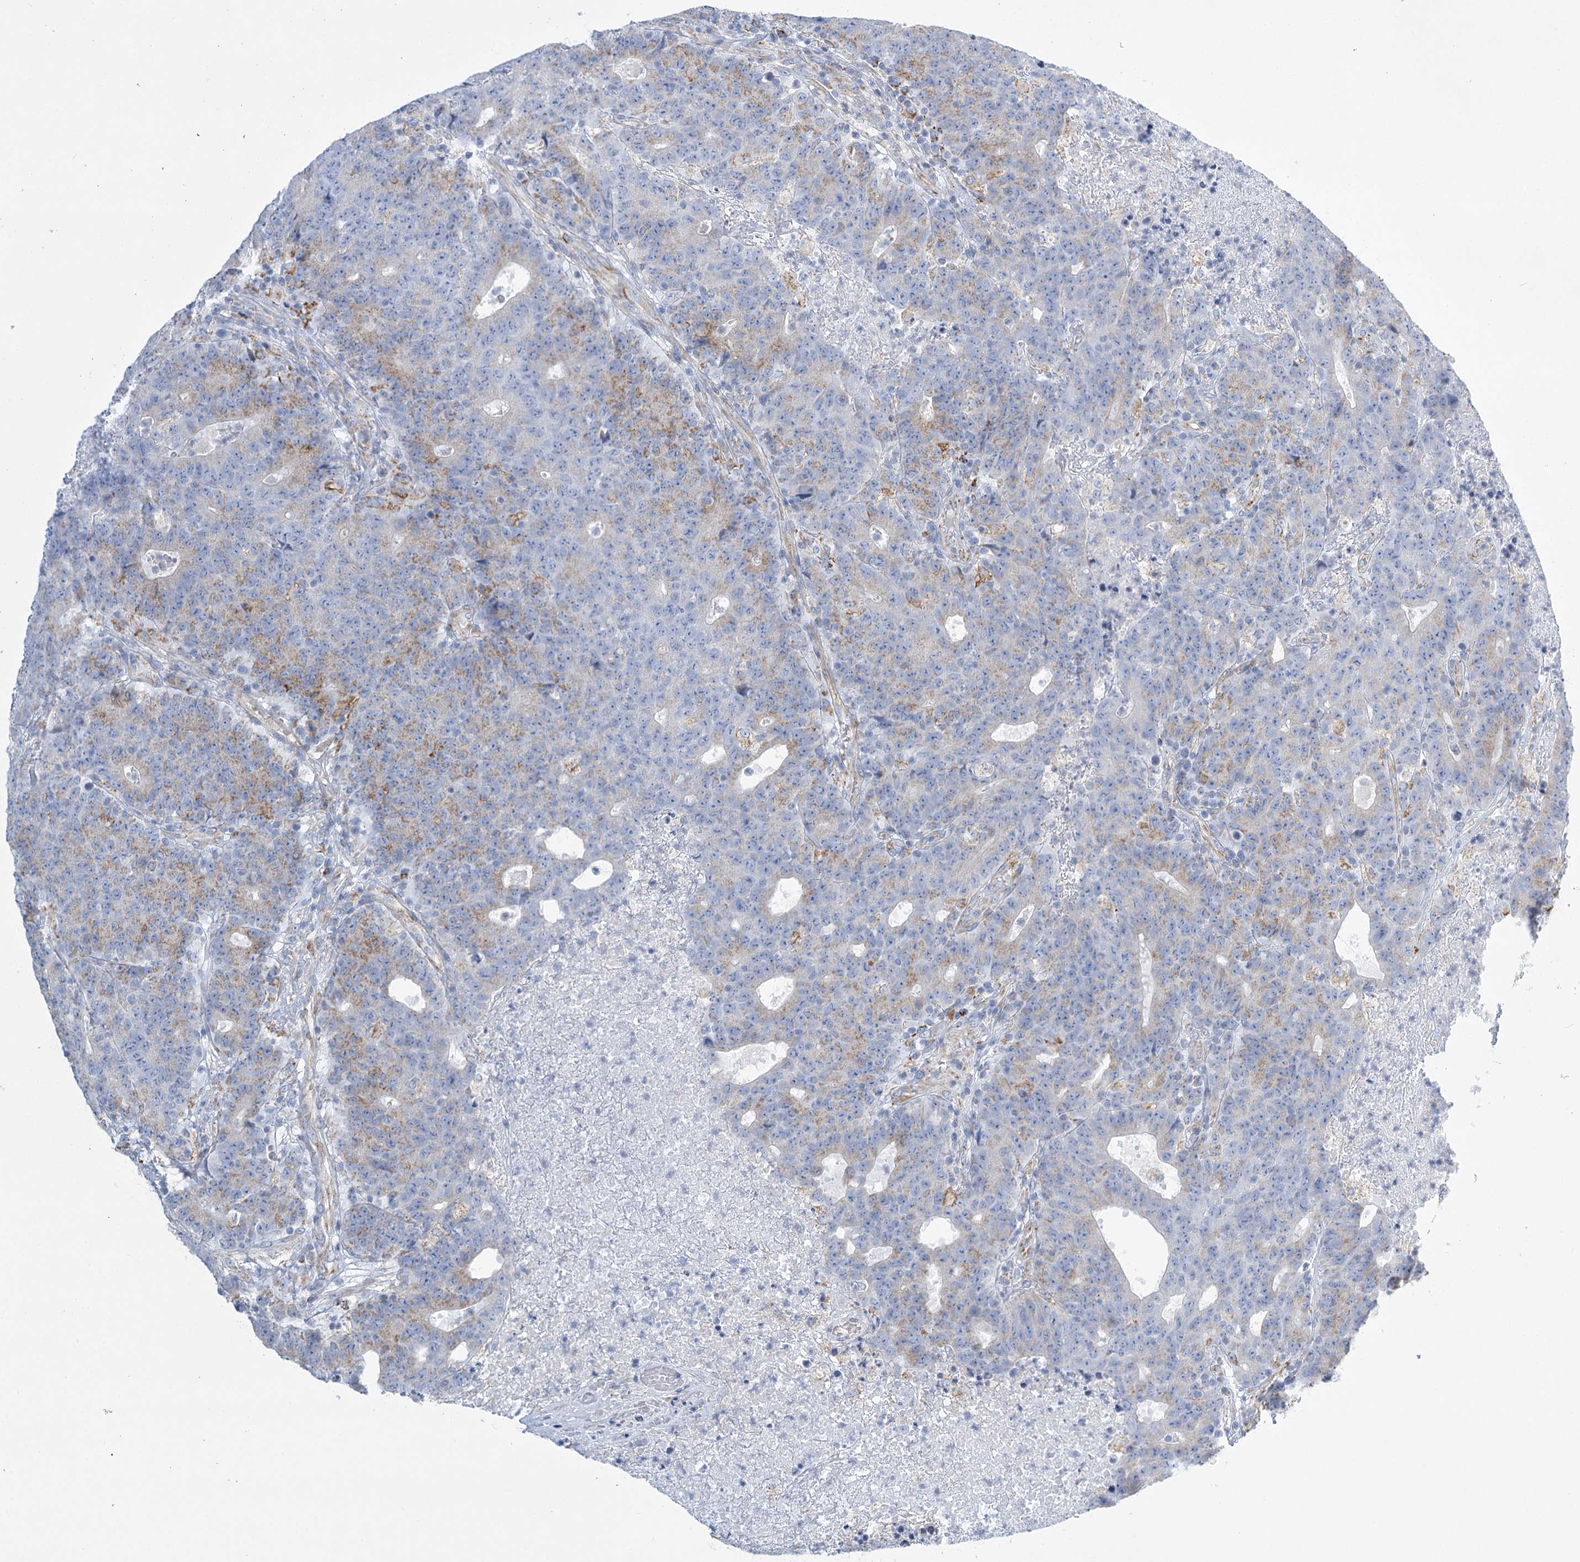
{"staining": {"intensity": "moderate", "quantity": "<25%", "location": "cytoplasmic/membranous"}, "tissue": "colorectal cancer", "cell_type": "Tumor cells", "image_type": "cancer", "snomed": [{"axis": "morphology", "description": "Adenocarcinoma, NOS"}, {"axis": "topography", "description": "Colon"}], "caption": "This micrograph demonstrates colorectal cancer (adenocarcinoma) stained with immunohistochemistry (IHC) to label a protein in brown. The cytoplasmic/membranous of tumor cells show moderate positivity for the protein. Nuclei are counter-stained blue.", "gene": "DHTKD1", "patient": {"sex": "female", "age": 75}}